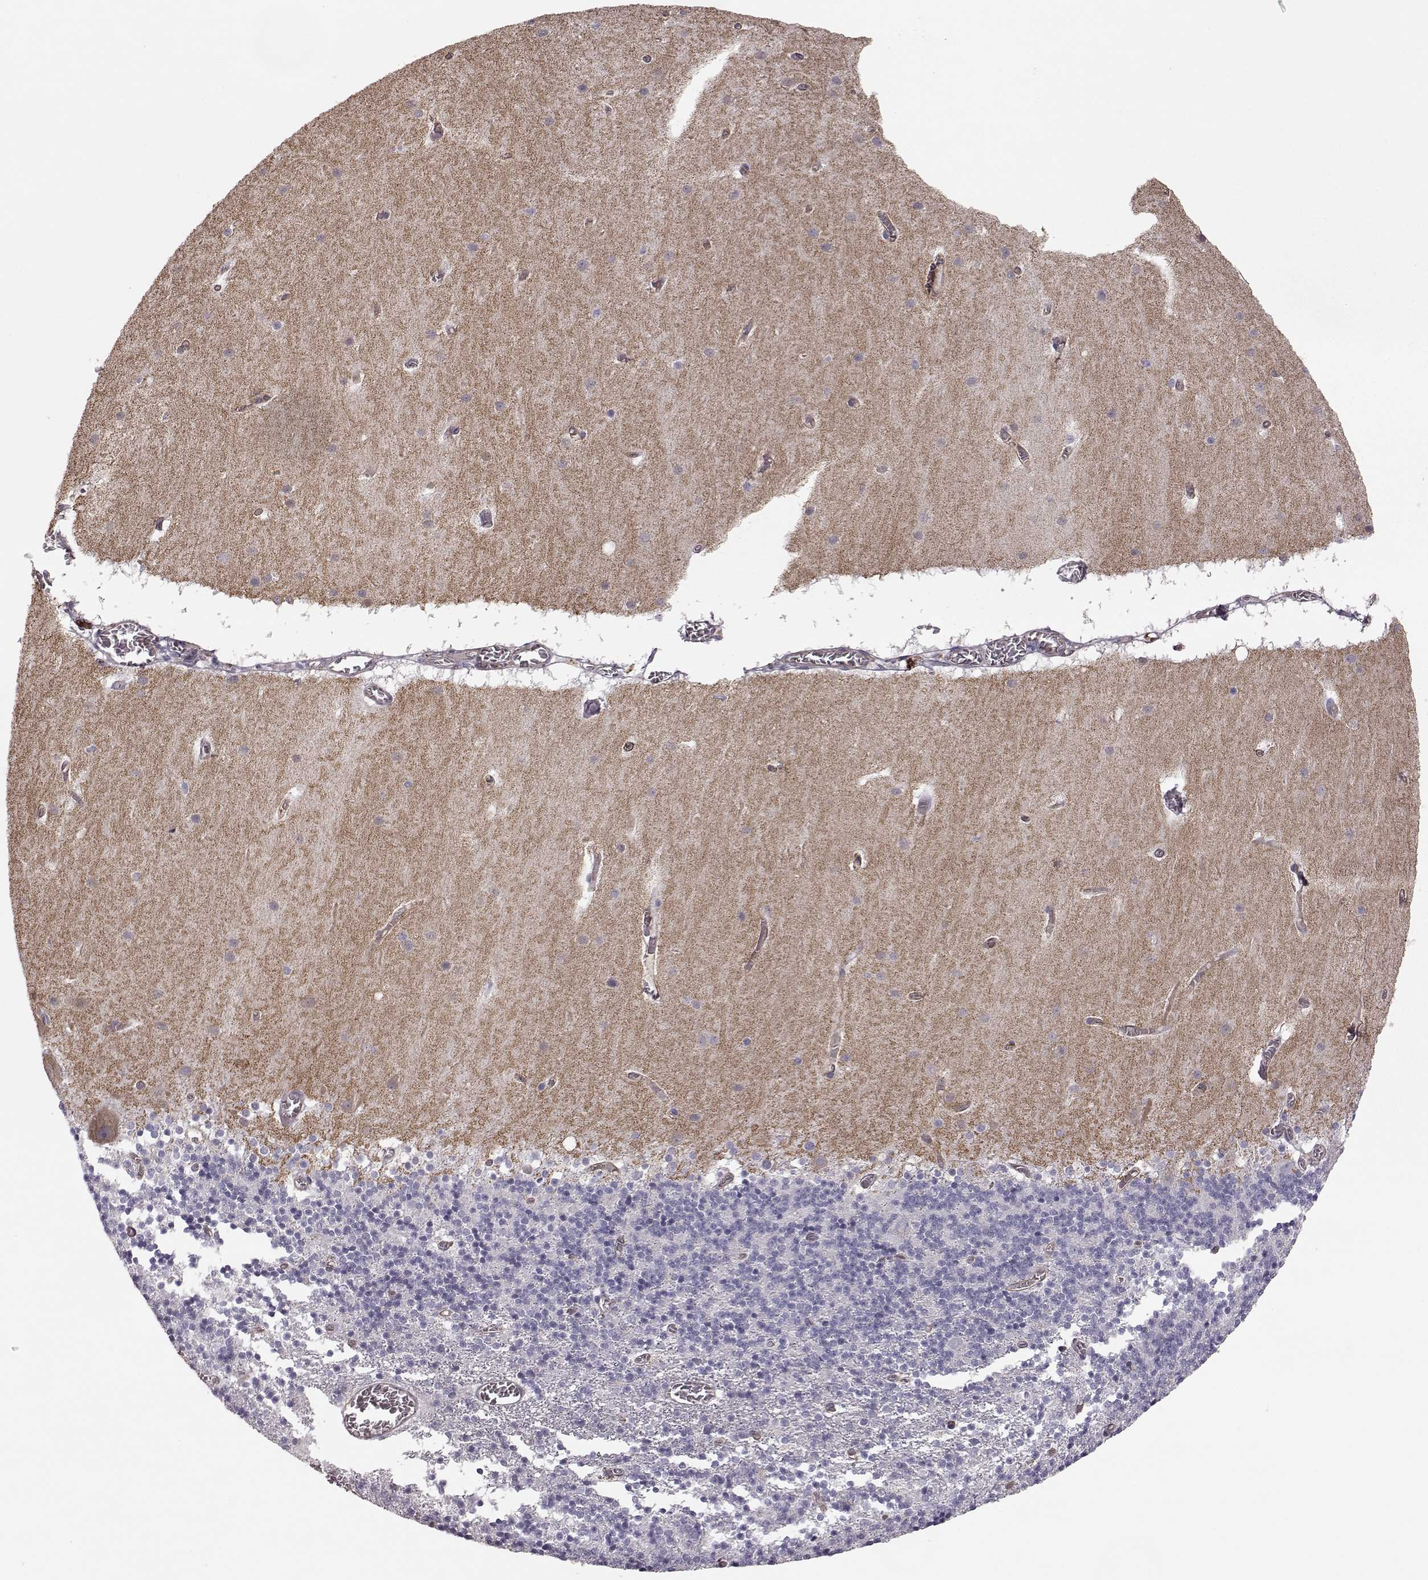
{"staining": {"intensity": "negative", "quantity": "none", "location": "none"}, "tissue": "cerebellum", "cell_type": "Cells in granular layer", "image_type": "normal", "snomed": [{"axis": "morphology", "description": "Normal tissue, NOS"}, {"axis": "topography", "description": "Cerebellum"}], "caption": "This is an IHC image of normal human cerebellum. There is no staining in cells in granular layer.", "gene": "EIF4E1B", "patient": {"sex": "male", "age": 70}}